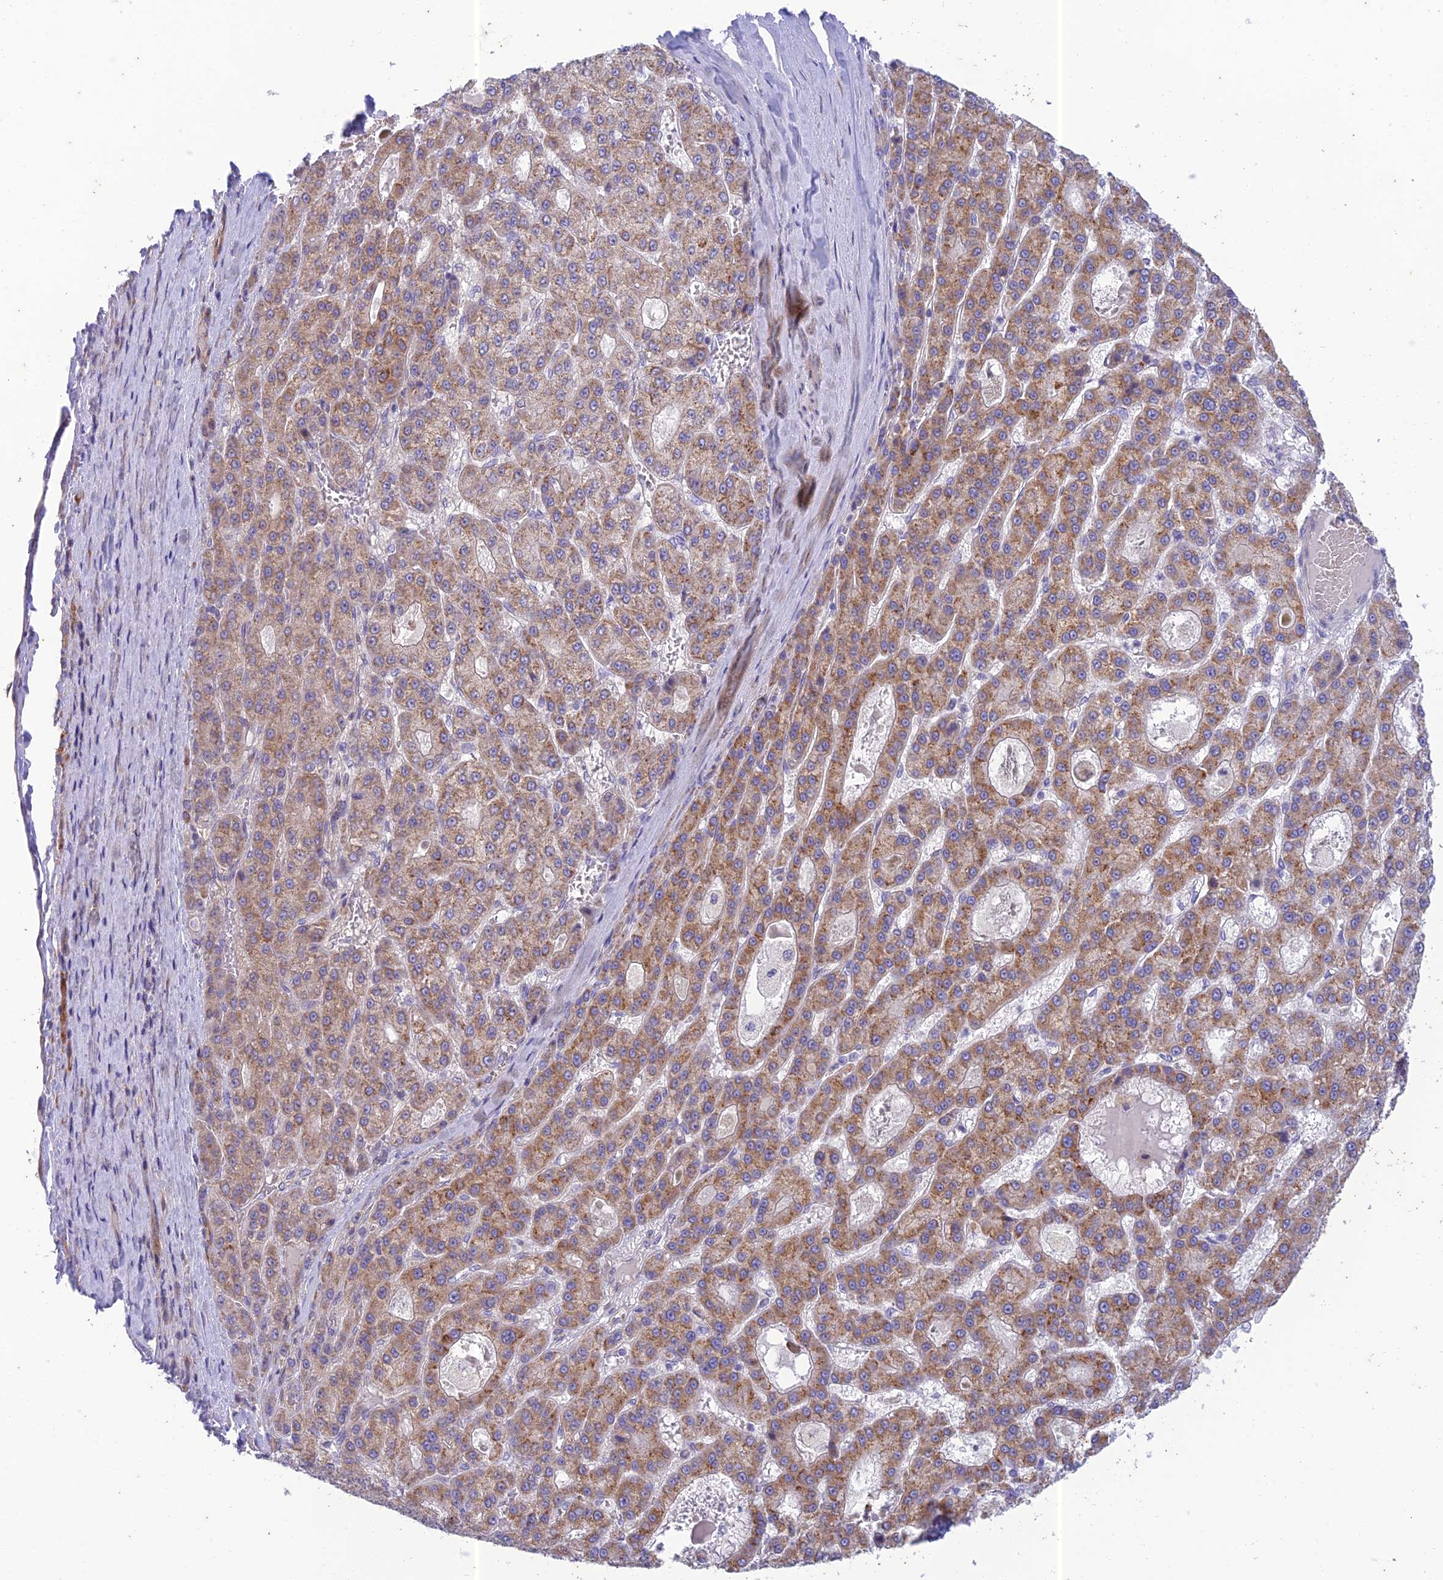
{"staining": {"intensity": "moderate", "quantity": ">75%", "location": "cytoplasmic/membranous"}, "tissue": "liver cancer", "cell_type": "Tumor cells", "image_type": "cancer", "snomed": [{"axis": "morphology", "description": "Carcinoma, Hepatocellular, NOS"}, {"axis": "topography", "description": "Liver"}], "caption": "Approximately >75% of tumor cells in human liver hepatocellular carcinoma reveal moderate cytoplasmic/membranous protein positivity as visualized by brown immunohistochemical staining.", "gene": "PTCD2", "patient": {"sex": "male", "age": 70}}